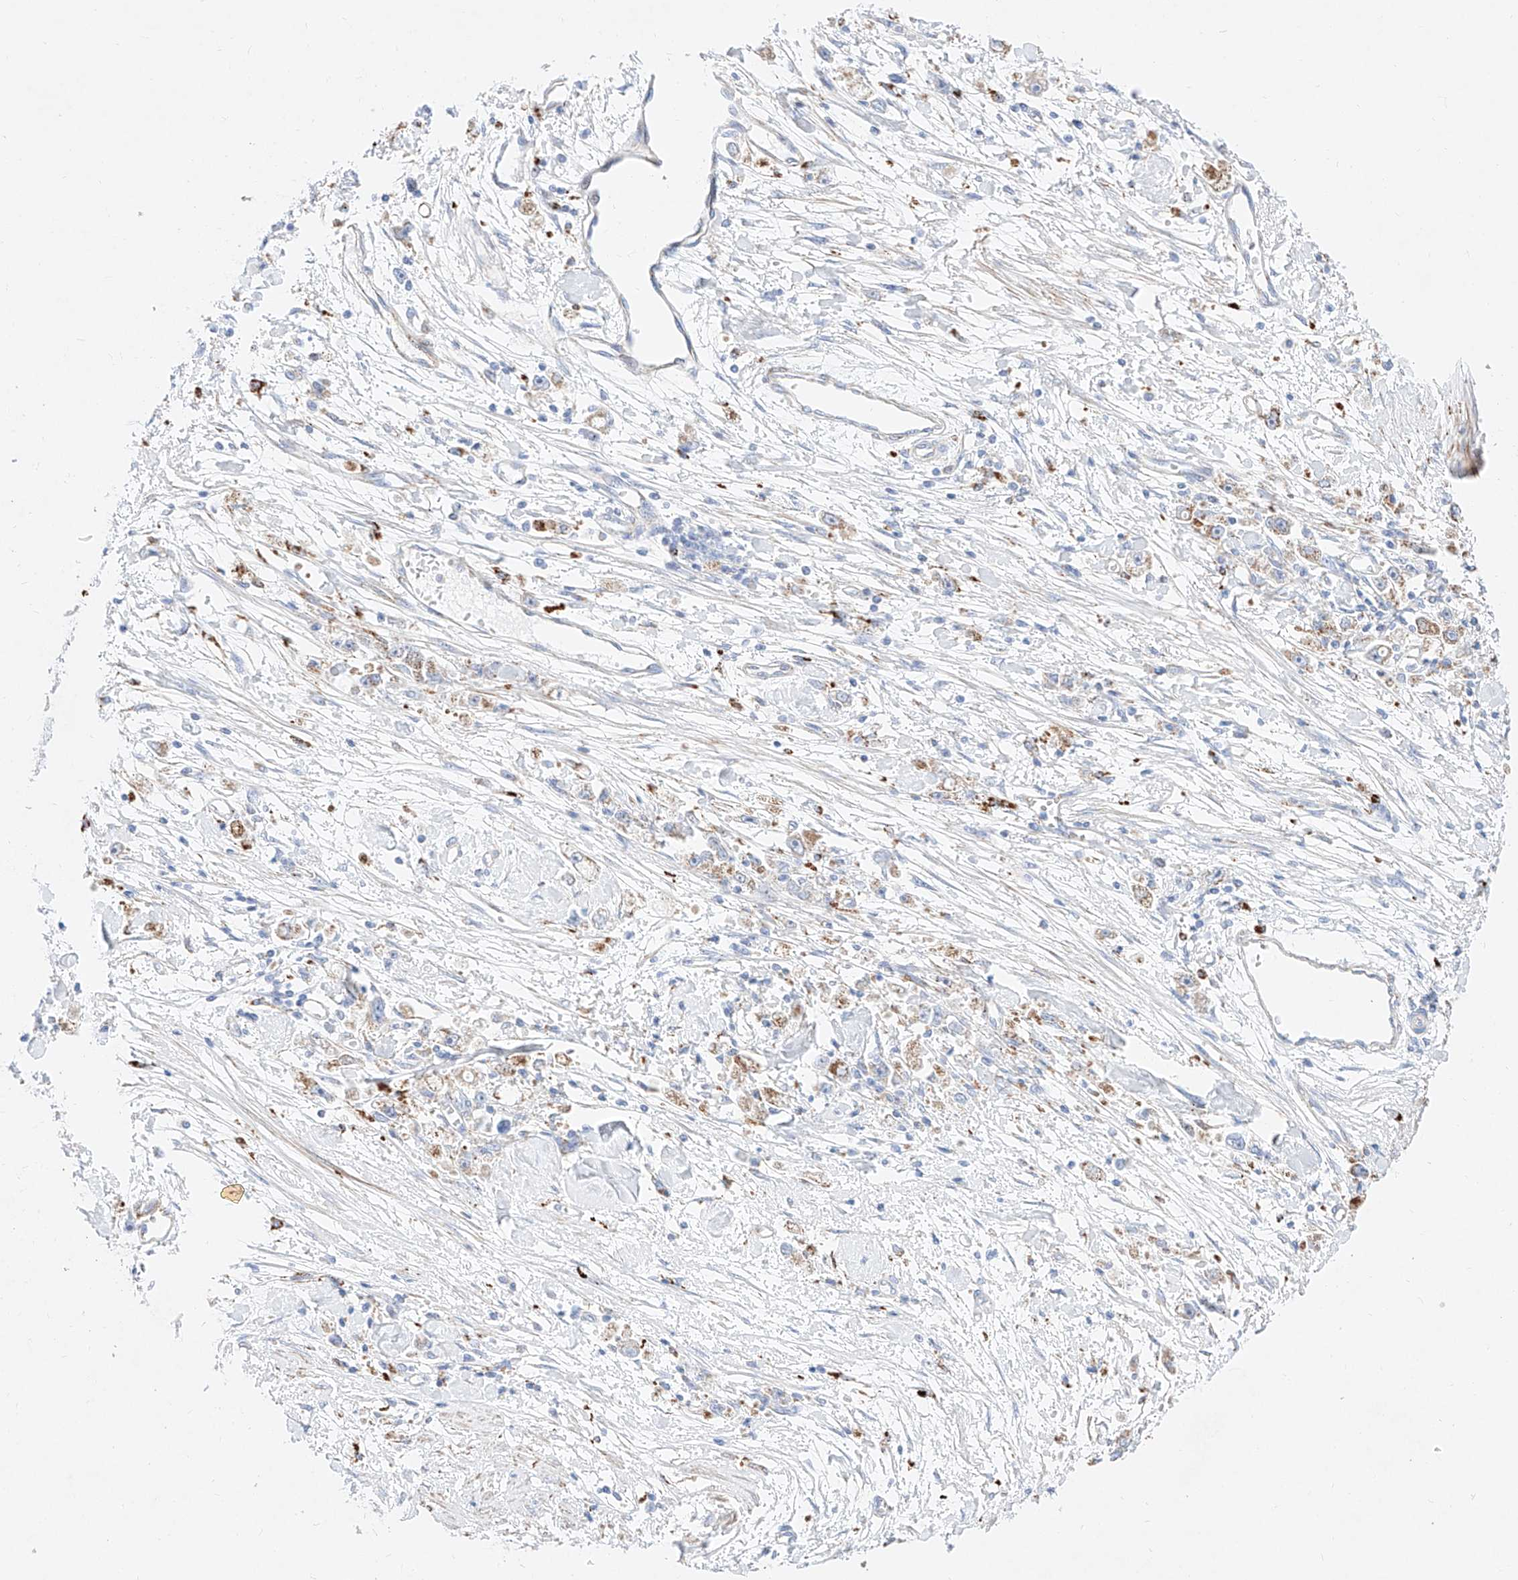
{"staining": {"intensity": "moderate", "quantity": "<25%", "location": "cytoplasmic/membranous"}, "tissue": "stomach cancer", "cell_type": "Tumor cells", "image_type": "cancer", "snomed": [{"axis": "morphology", "description": "Adenocarcinoma, NOS"}, {"axis": "topography", "description": "Stomach"}], "caption": "Tumor cells demonstrate low levels of moderate cytoplasmic/membranous positivity in approximately <25% of cells in stomach cancer.", "gene": "C6orf62", "patient": {"sex": "female", "age": 59}}